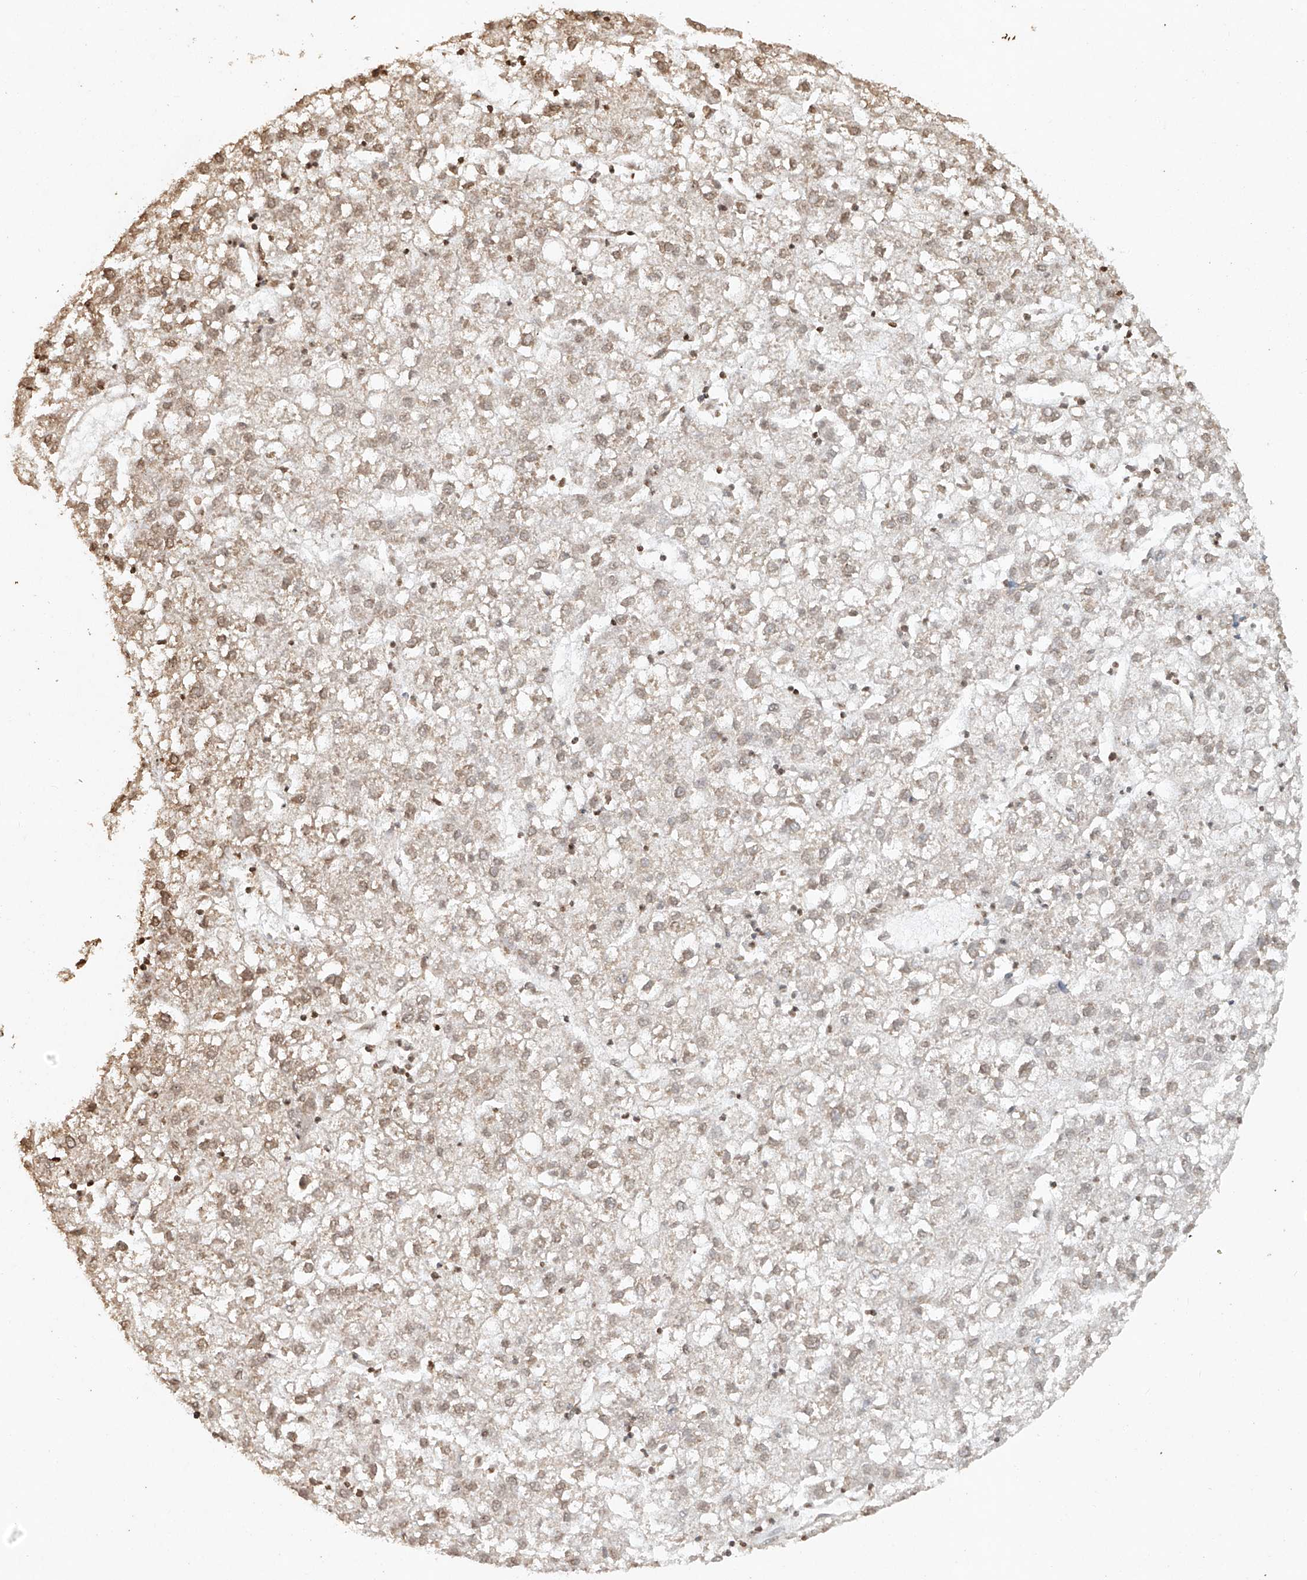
{"staining": {"intensity": "weak", "quantity": ">75%", "location": "nuclear"}, "tissue": "liver cancer", "cell_type": "Tumor cells", "image_type": "cancer", "snomed": [{"axis": "morphology", "description": "Carcinoma, Hepatocellular, NOS"}, {"axis": "topography", "description": "Liver"}], "caption": "The histopathology image displays immunohistochemical staining of hepatocellular carcinoma (liver). There is weak nuclear positivity is identified in approximately >75% of tumor cells.", "gene": "TIGAR", "patient": {"sex": "male", "age": 72}}